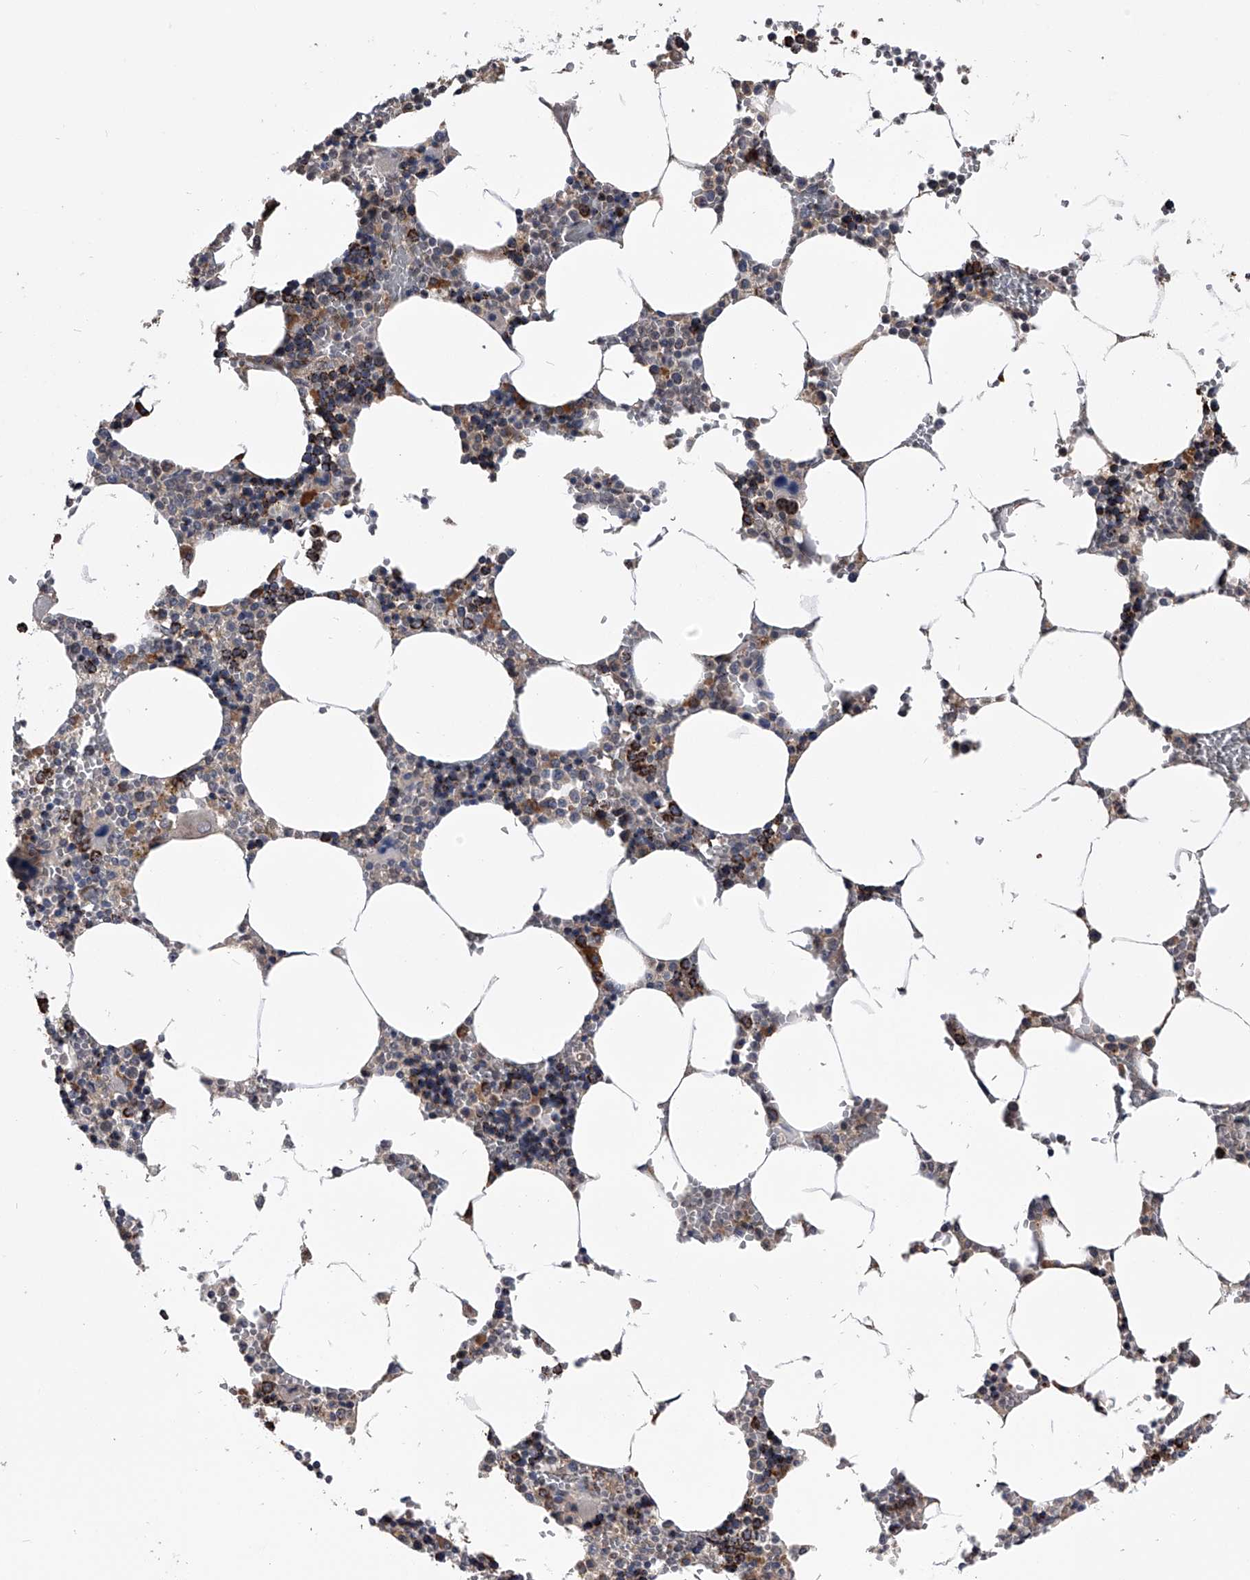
{"staining": {"intensity": "strong", "quantity": "<25%", "location": "cytoplasmic/membranous"}, "tissue": "bone marrow", "cell_type": "Hematopoietic cells", "image_type": "normal", "snomed": [{"axis": "morphology", "description": "Normal tissue, NOS"}, {"axis": "topography", "description": "Bone marrow"}], "caption": "DAB (3,3'-diaminobenzidine) immunohistochemical staining of unremarkable bone marrow demonstrates strong cytoplasmic/membranous protein staining in about <25% of hematopoietic cells.", "gene": "OAT", "patient": {"sex": "male", "age": 70}}